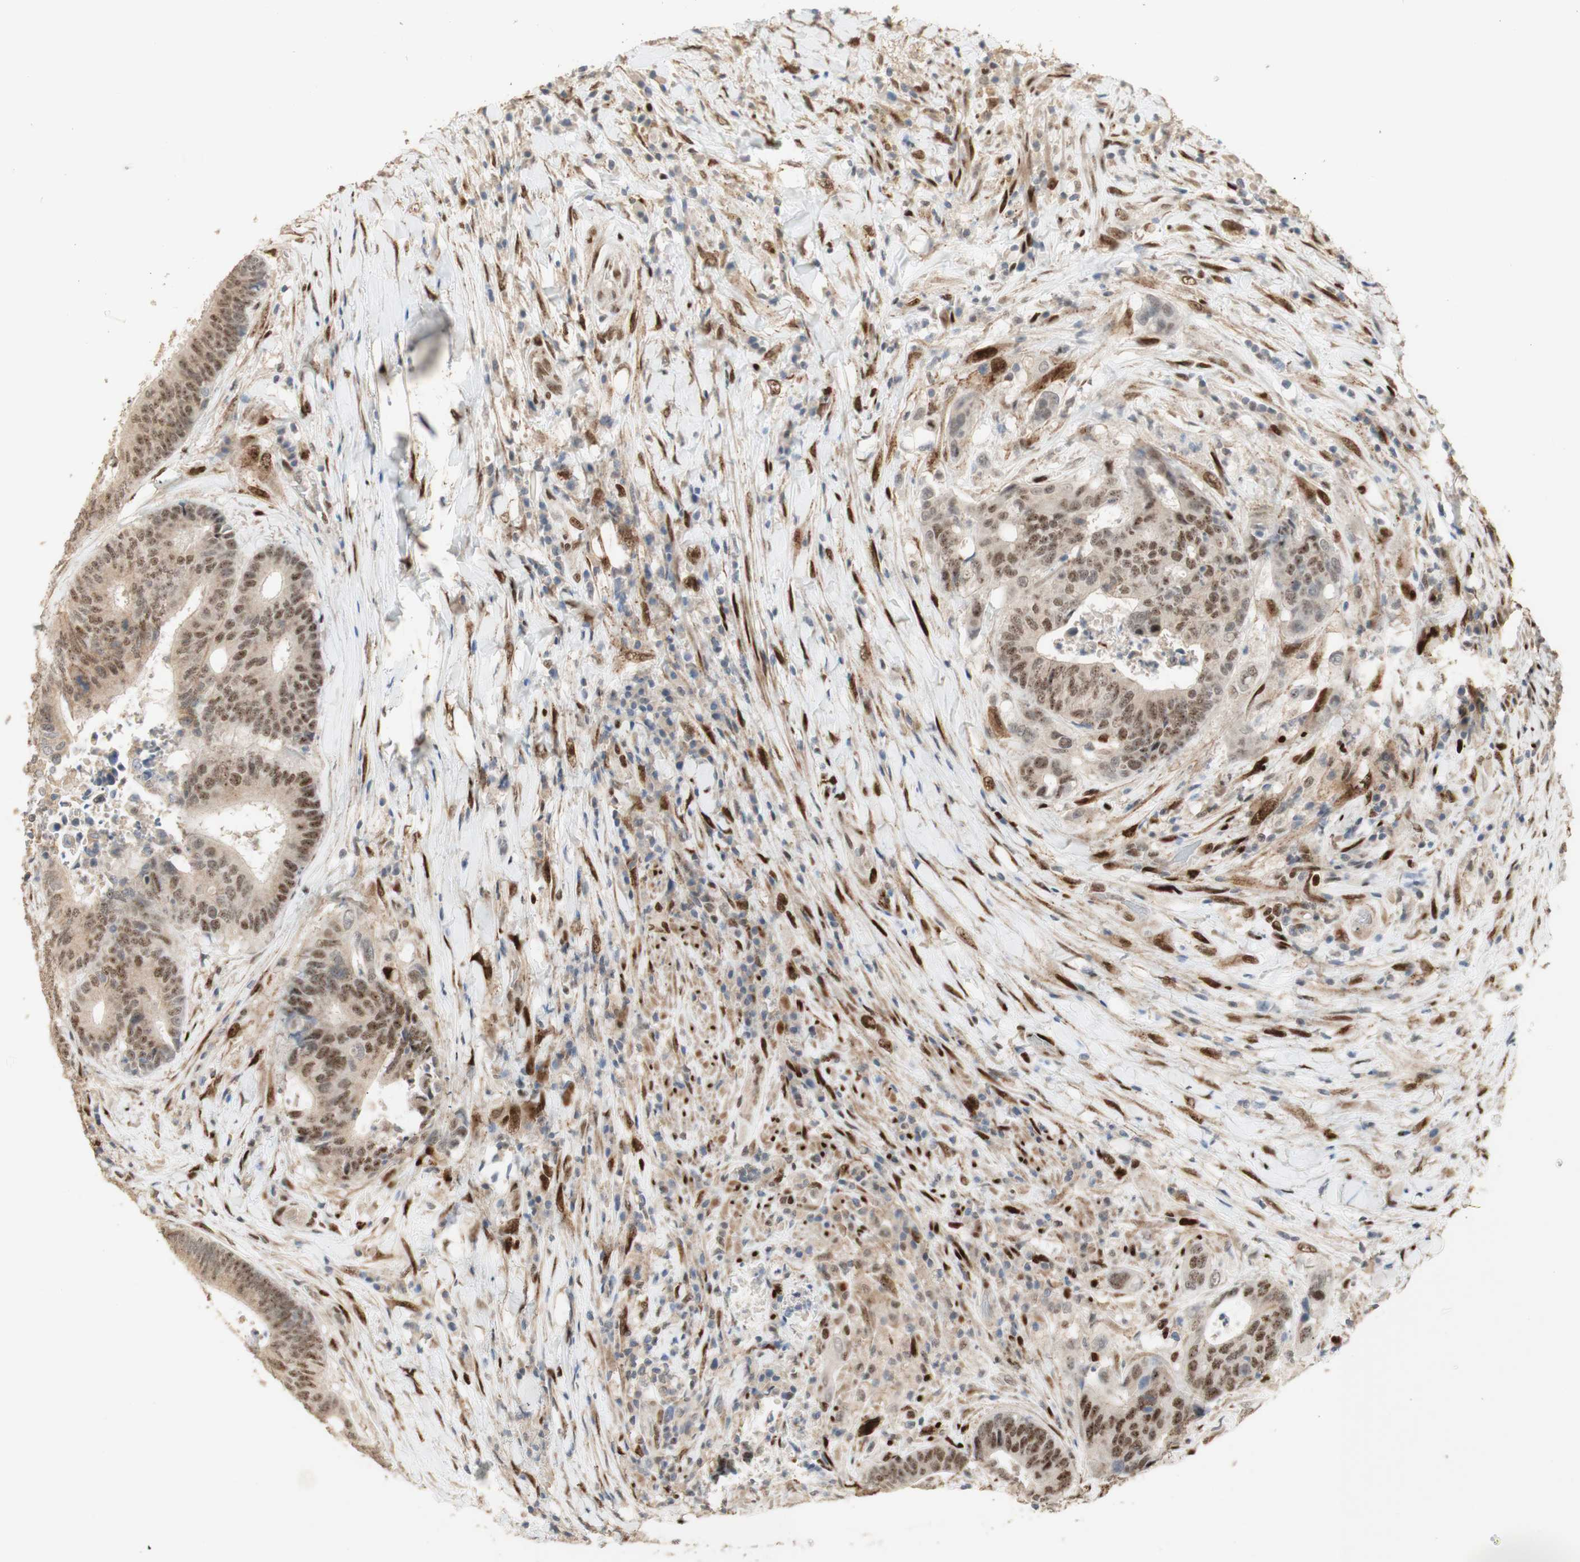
{"staining": {"intensity": "moderate", "quantity": ">75%", "location": "nuclear"}, "tissue": "colorectal cancer", "cell_type": "Tumor cells", "image_type": "cancer", "snomed": [{"axis": "morphology", "description": "Adenocarcinoma, NOS"}, {"axis": "topography", "description": "Rectum"}], "caption": "This is a histology image of IHC staining of colorectal cancer, which shows moderate staining in the nuclear of tumor cells.", "gene": "FOXP1", "patient": {"sex": "male", "age": 72}}